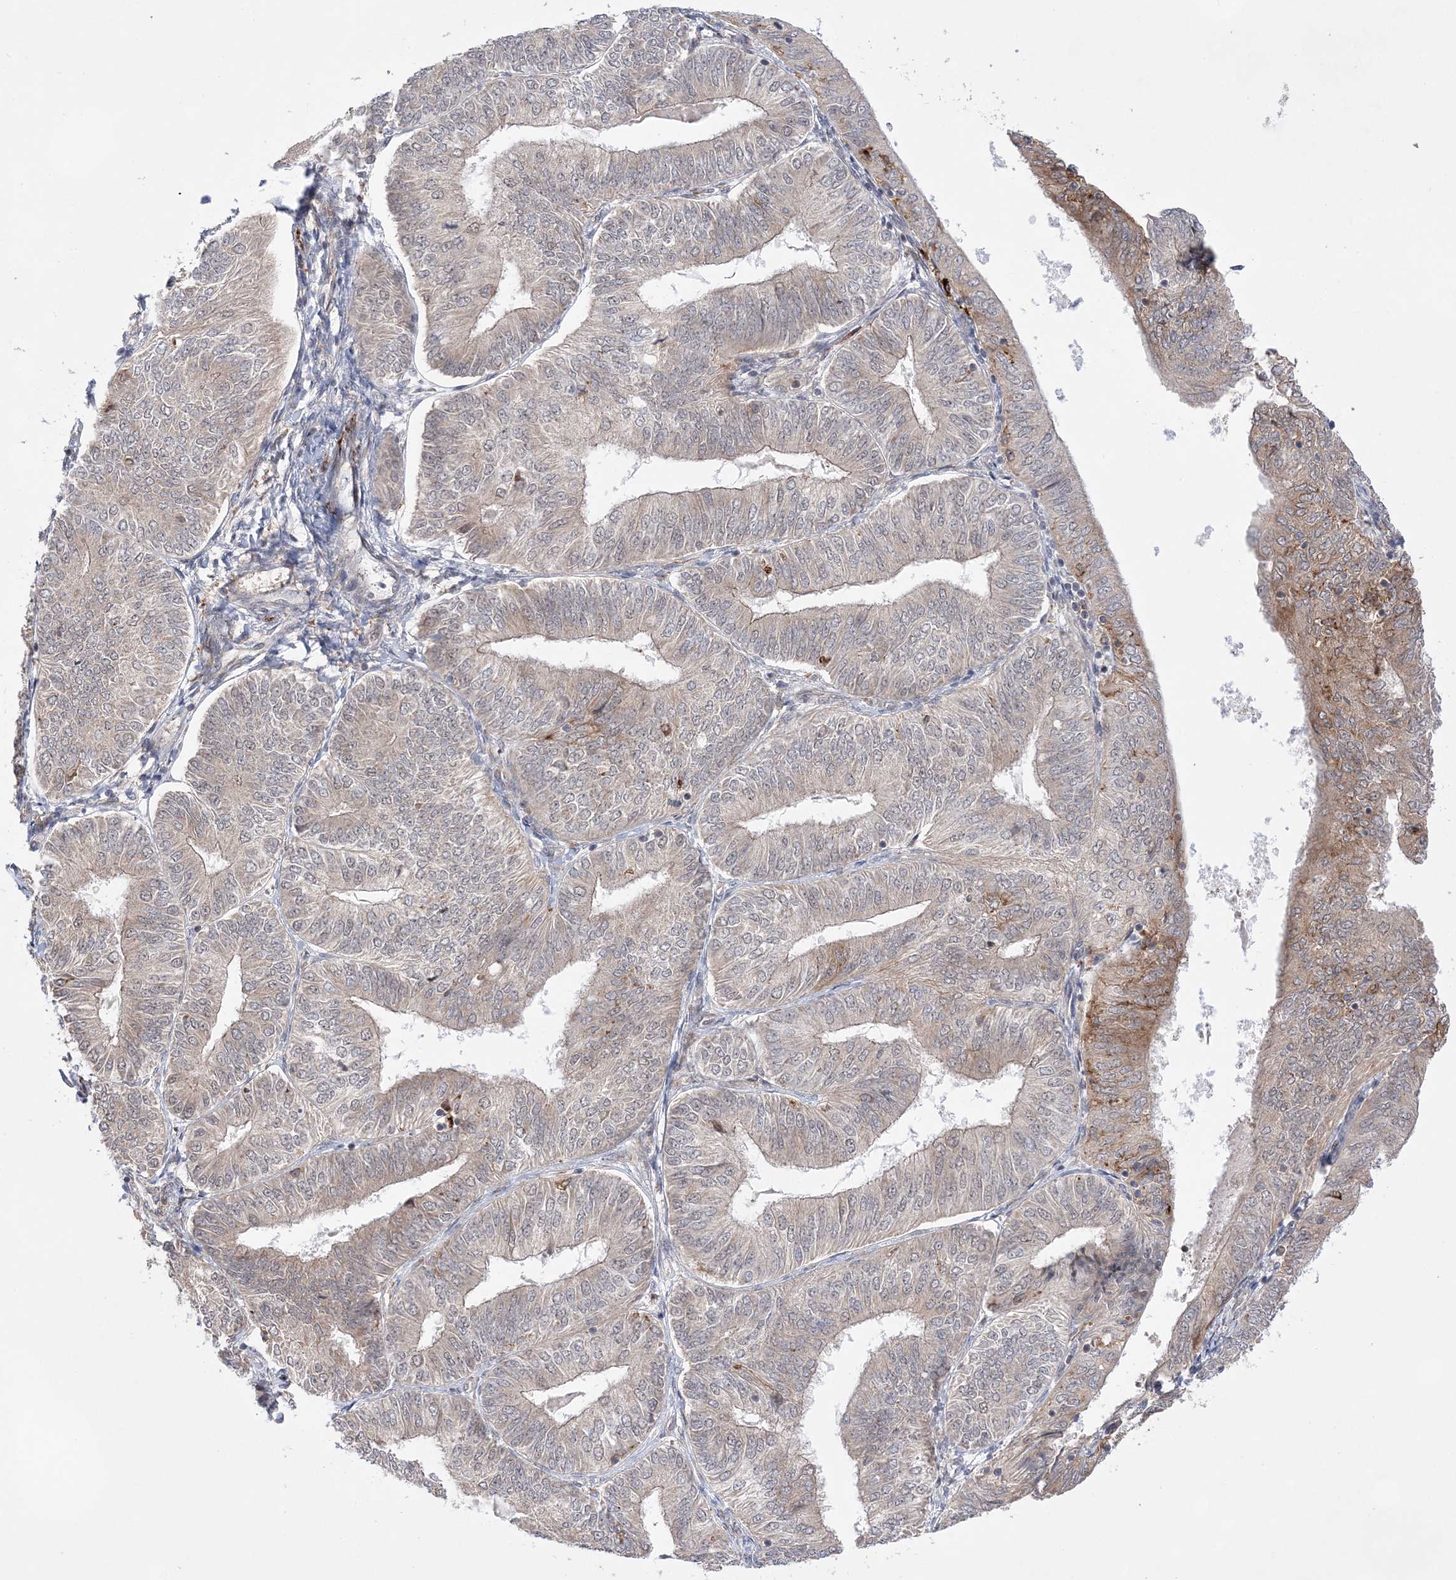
{"staining": {"intensity": "moderate", "quantity": "<25%", "location": "cytoplasmic/membranous"}, "tissue": "endometrial cancer", "cell_type": "Tumor cells", "image_type": "cancer", "snomed": [{"axis": "morphology", "description": "Adenocarcinoma, NOS"}, {"axis": "topography", "description": "Endometrium"}], "caption": "Protein staining shows moderate cytoplasmic/membranous expression in approximately <25% of tumor cells in endometrial cancer.", "gene": "ANAPC15", "patient": {"sex": "female", "age": 58}}